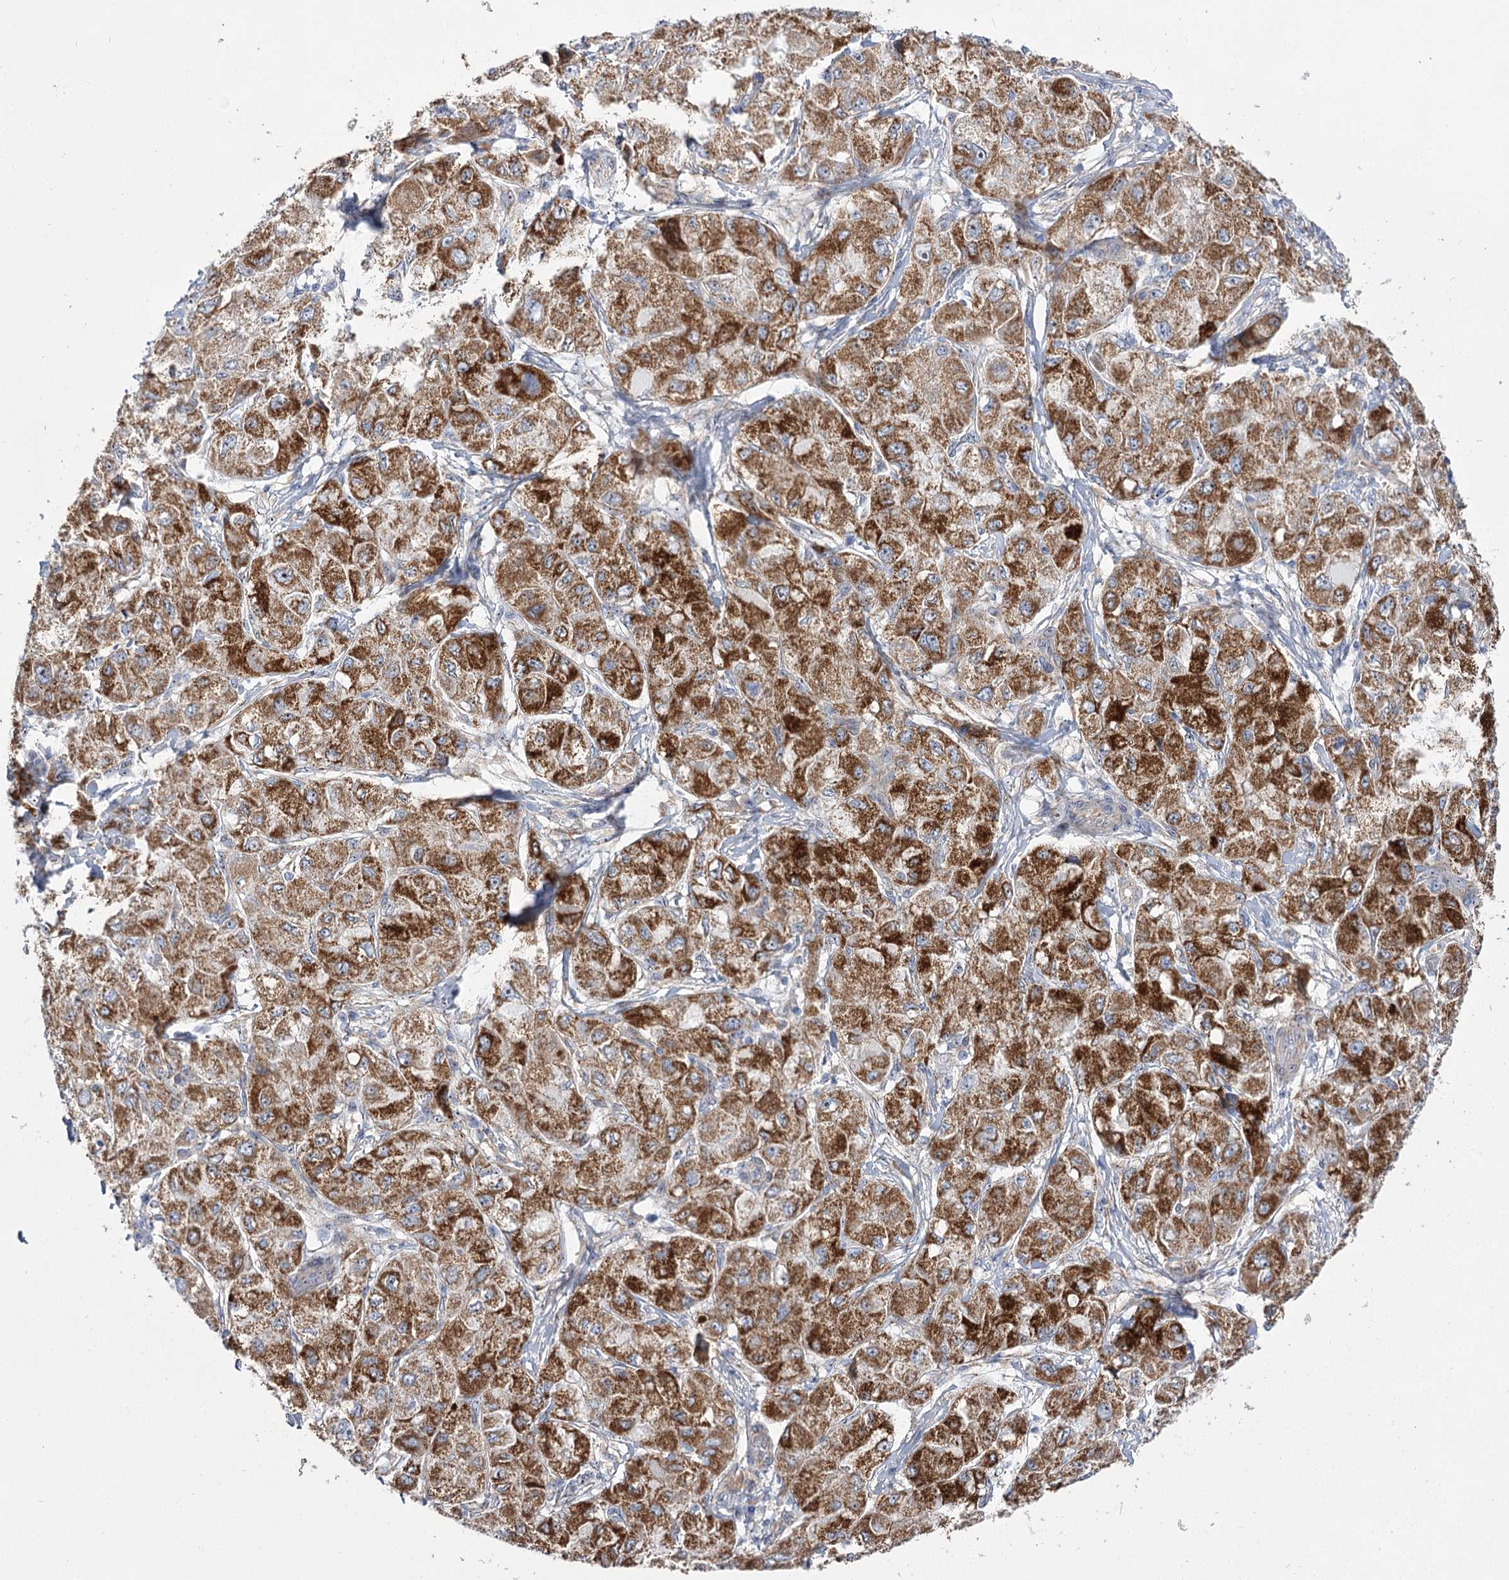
{"staining": {"intensity": "strong", "quantity": ">75%", "location": "cytoplasmic/membranous"}, "tissue": "liver cancer", "cell_type": "Tumor cells", "image_type": "cancer", "snomed": [{"axis": "morphology", "description": "Carcinoma, Hepatocellular, NOS"}, {"axis": "topography", "description": "Liver"}], "caption": "Brown immunohistochemical staining in human liver cancer reveals strong cytoplasmic/membranous staining in approximately >75% of tumor cells.", "gene": "SUOX", "patient": {"sex": "male", "age": 80}}